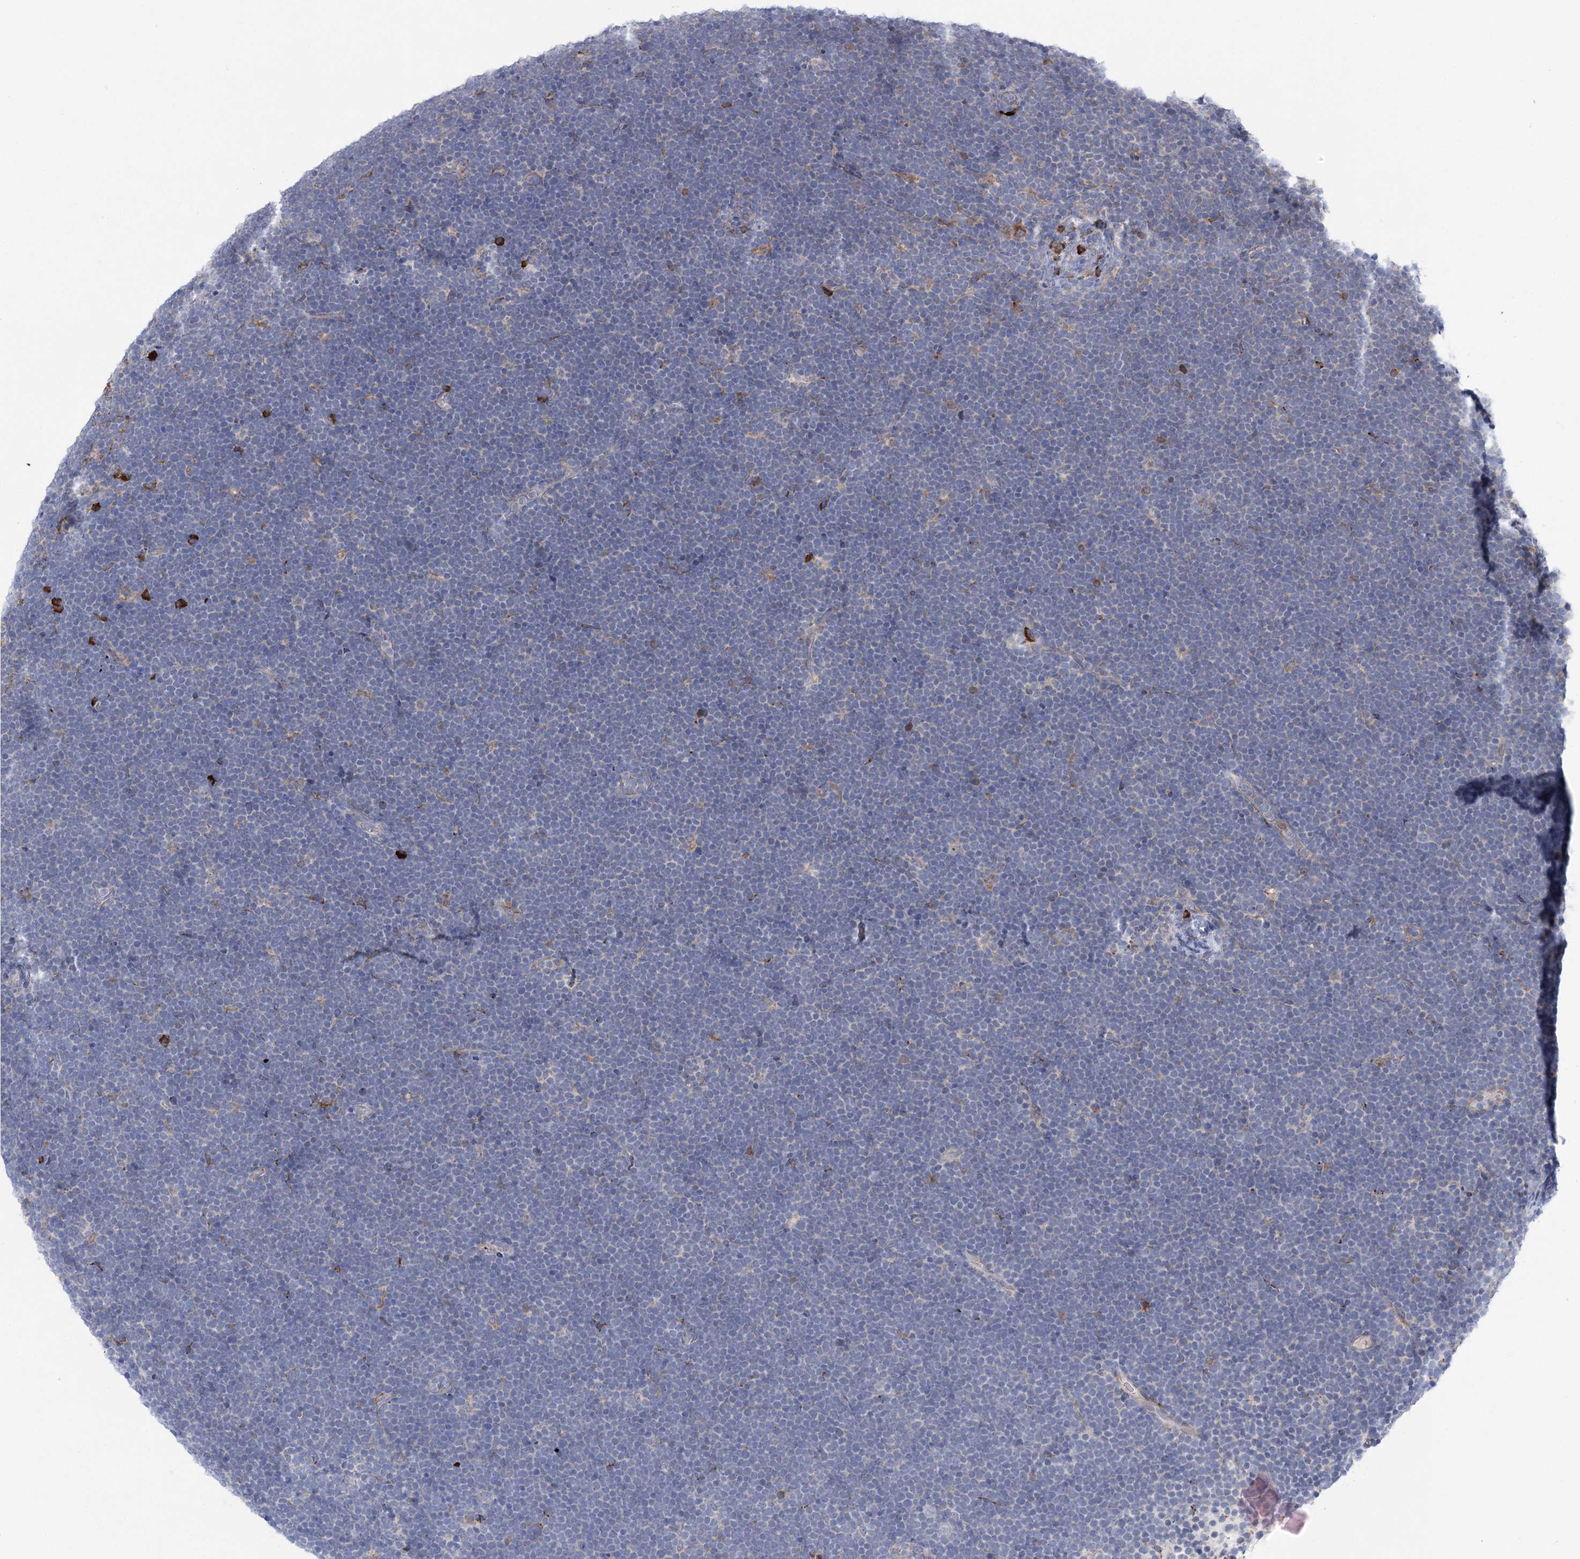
{"staining": {"intensity": "negative", "quantity": "none", "location": "none"}, "tissue": "lymphoma", "cell_type": "Tumor cells", "image_type": "cancer", "snomed": [{"axis": "morphology", "description": "Malignant lymphoma, non-Hodgkin's type, High grade"}, {"axis": "topography", "description": "Lymph node"}], "caption": "A micrograph of human lymphoma is negative for staining in tumor cells.", "gene": "METTL24", "patient": {"sex": "male", "age": 13}}